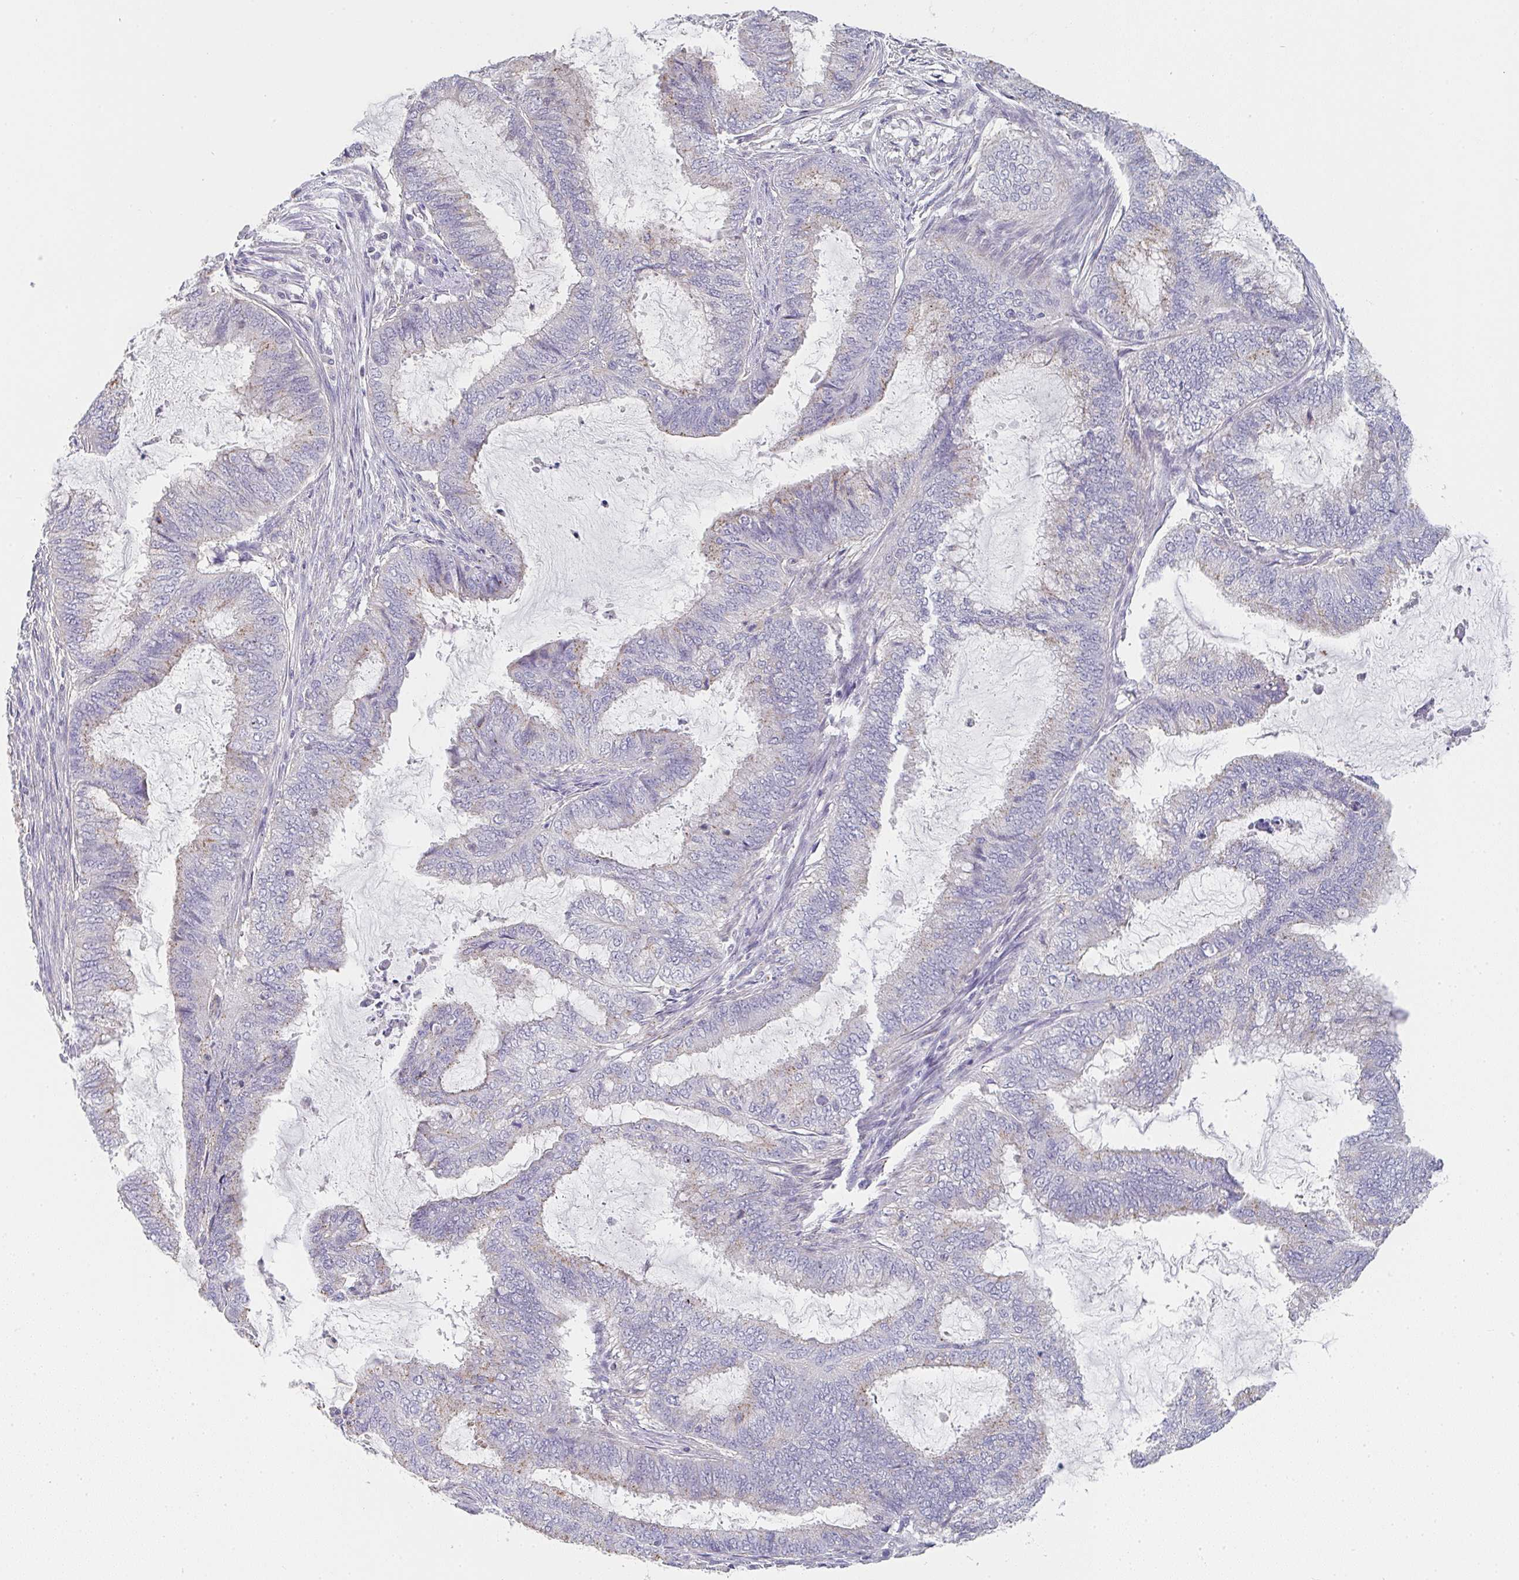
{"staining": {"intensity": "negative", "quantity": "none", "location": "none"}, "tissue": "endometrial cancer", "cell_type": "Tumor cells", "image_type": "cancer", "snomed": [{"axis": "morphology", "description": "Adenocarcinoma, NOS"}, {"axis": "topography", "description": "Endometrium"}], "caption": "Adenocarcinoma (endometrial) was stained to show a protein in brown. There is no significant expression in tumor cells. (DAB (3,3'-diaminobenzidine) IHC visualized using brightfield microscopy, high magnification).", "gene": "CHMP5", "patient": {"sex": "female", "age": 51}}